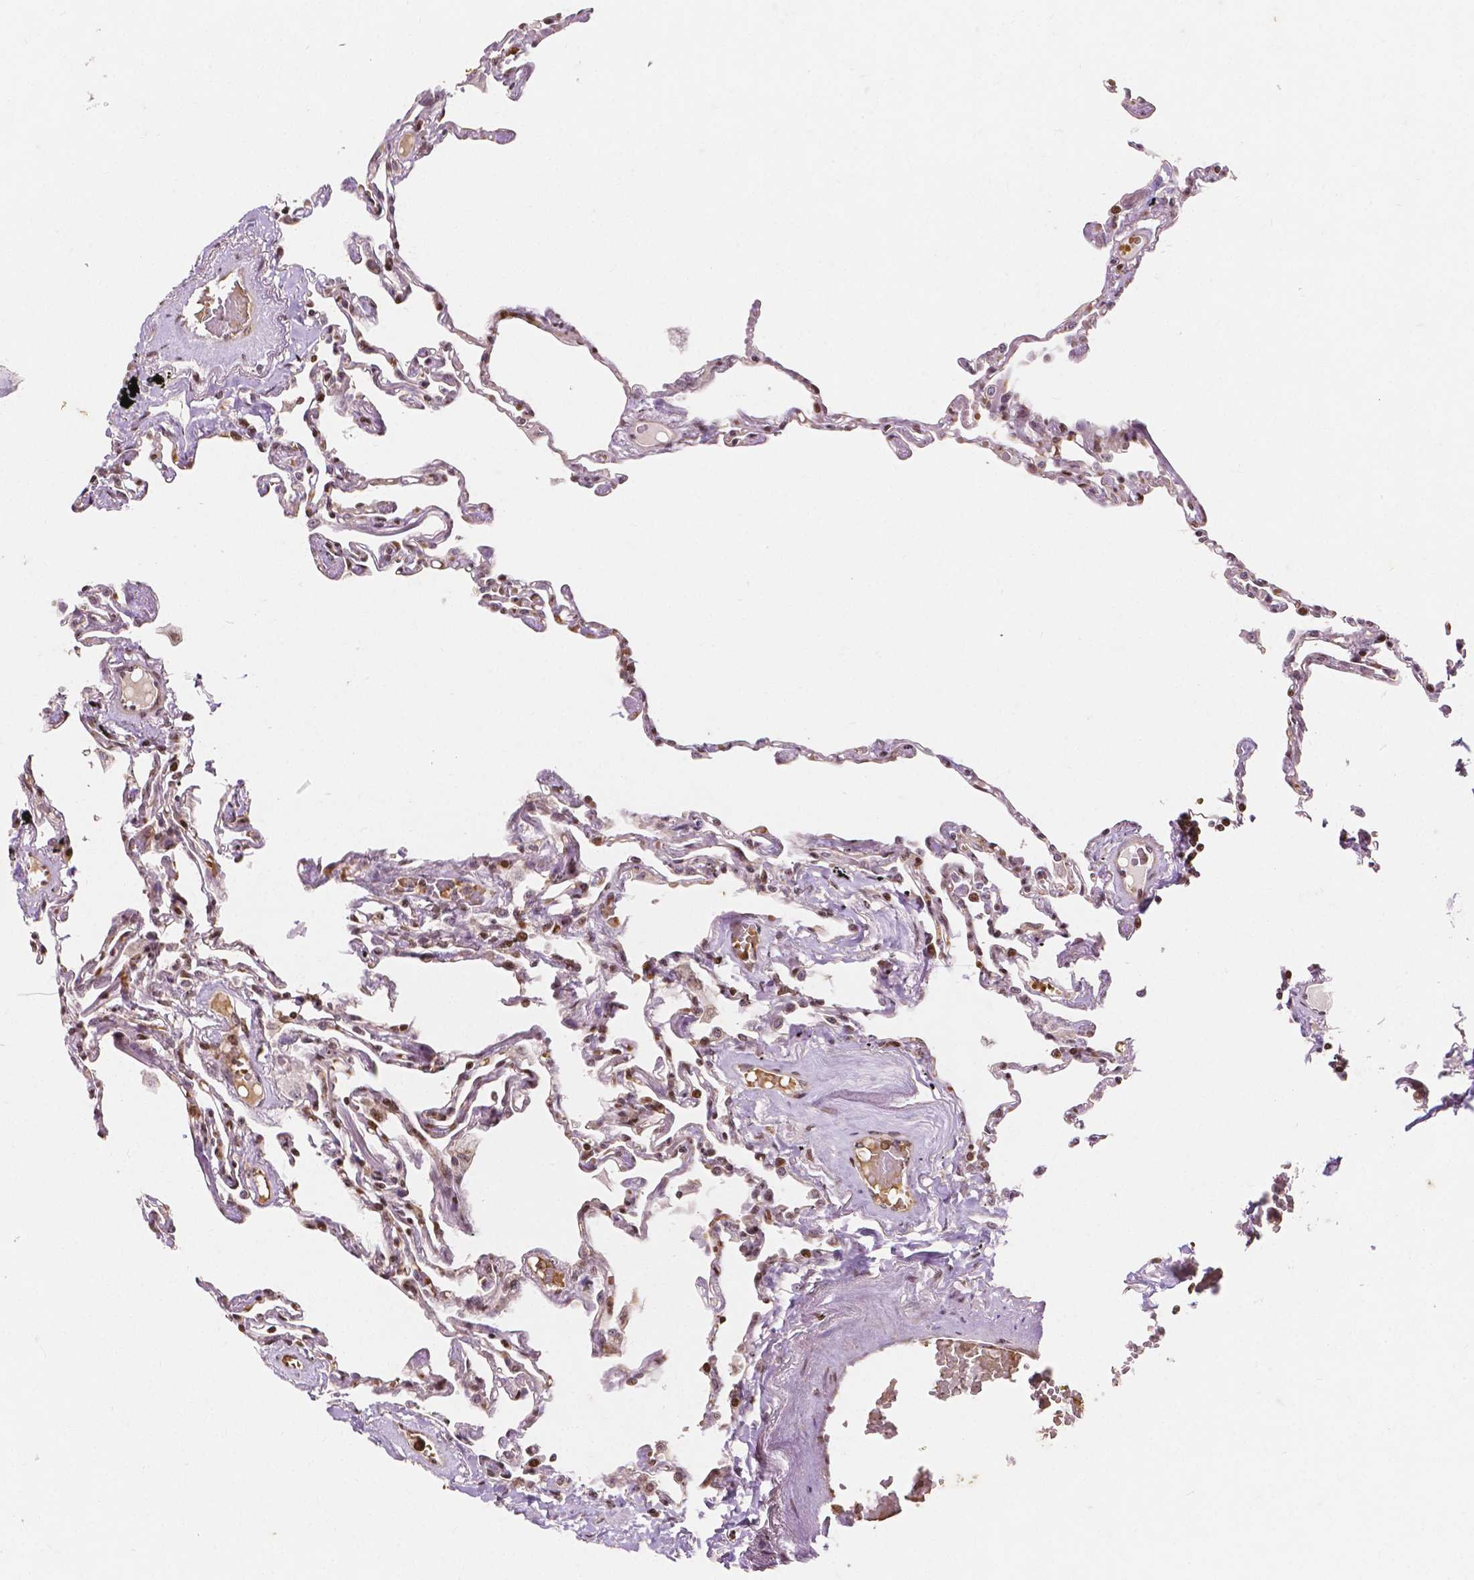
{"staining": {"intensity": "moderate", "quantity": ">75%", "location": "nuclear"}, "tissue": "lung", "cell_type": "Alveolar cells", "image_type": "normal", "snomed": [{"axis": "morphology", "description": "Normal tissue, NOS"}, {"axis": "topography", "description": "Lung"}], "caption": "An IHC image of normal tissue is shown. Protein staining in brown highlights moderate nuclear positivity in lung within alveolar cells.", "gene": "PTPN18", "patient": {"sex": "female", "age": 67}}